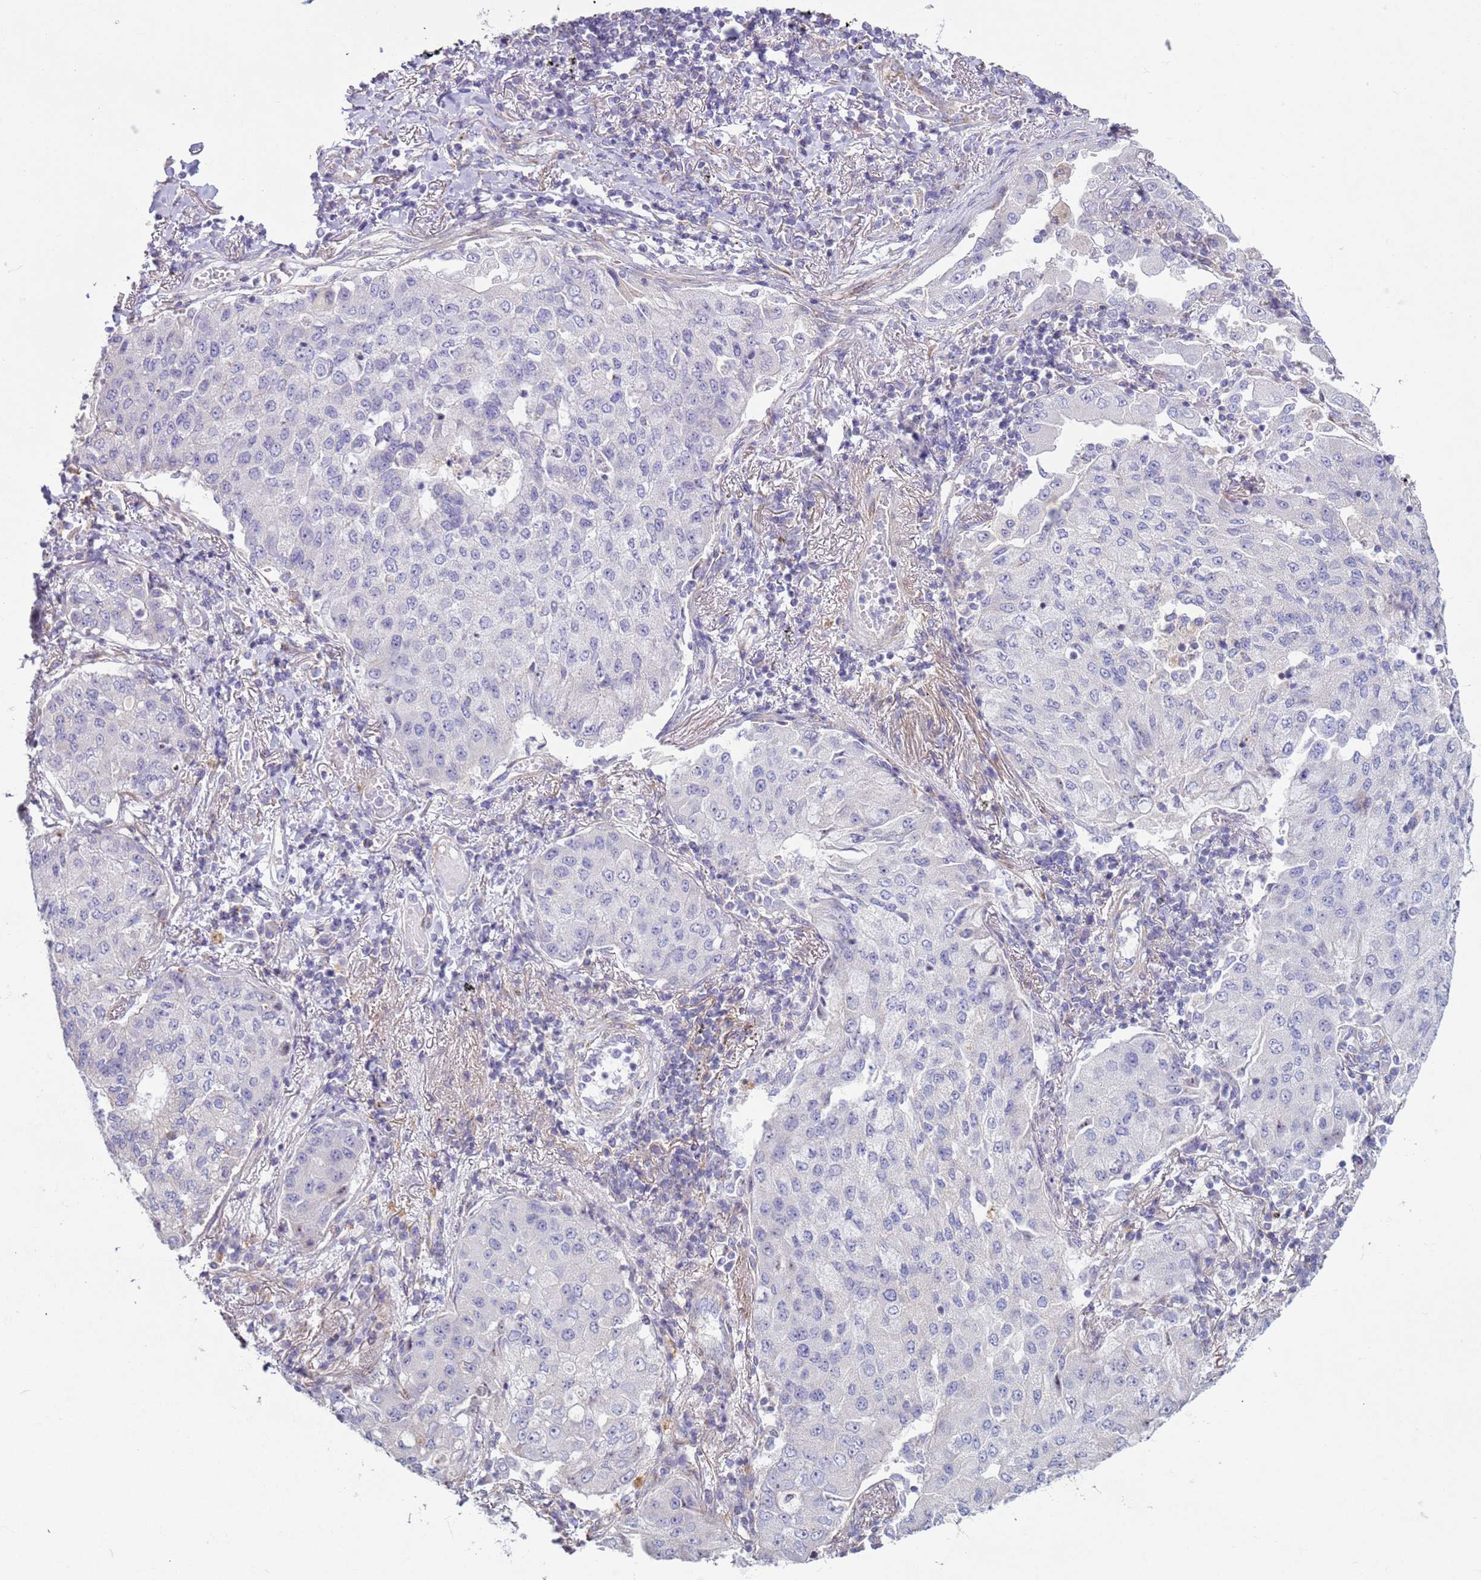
{"staining": {"intensity": "negative", "quantity": "none", "location": "none"}, "tissue": "lung cancer", "cell_type": "Tumor cells", "image_type": "cancer", "snomed": [{"axis": "morphology", "description": "Squamous cell carcinoma, NOS"}, {"axis": "topography", "description": "Lung"}], "caption": "This micrograph is of squamous cell carcinoma (lung) stained with immunohistochemistry to label a protein in brown with the nuclei are counter-stained blue. There is no positivity in tumor cells.", "gene": "HEATR1", "patient": {"sex": "male", "age": 74}}